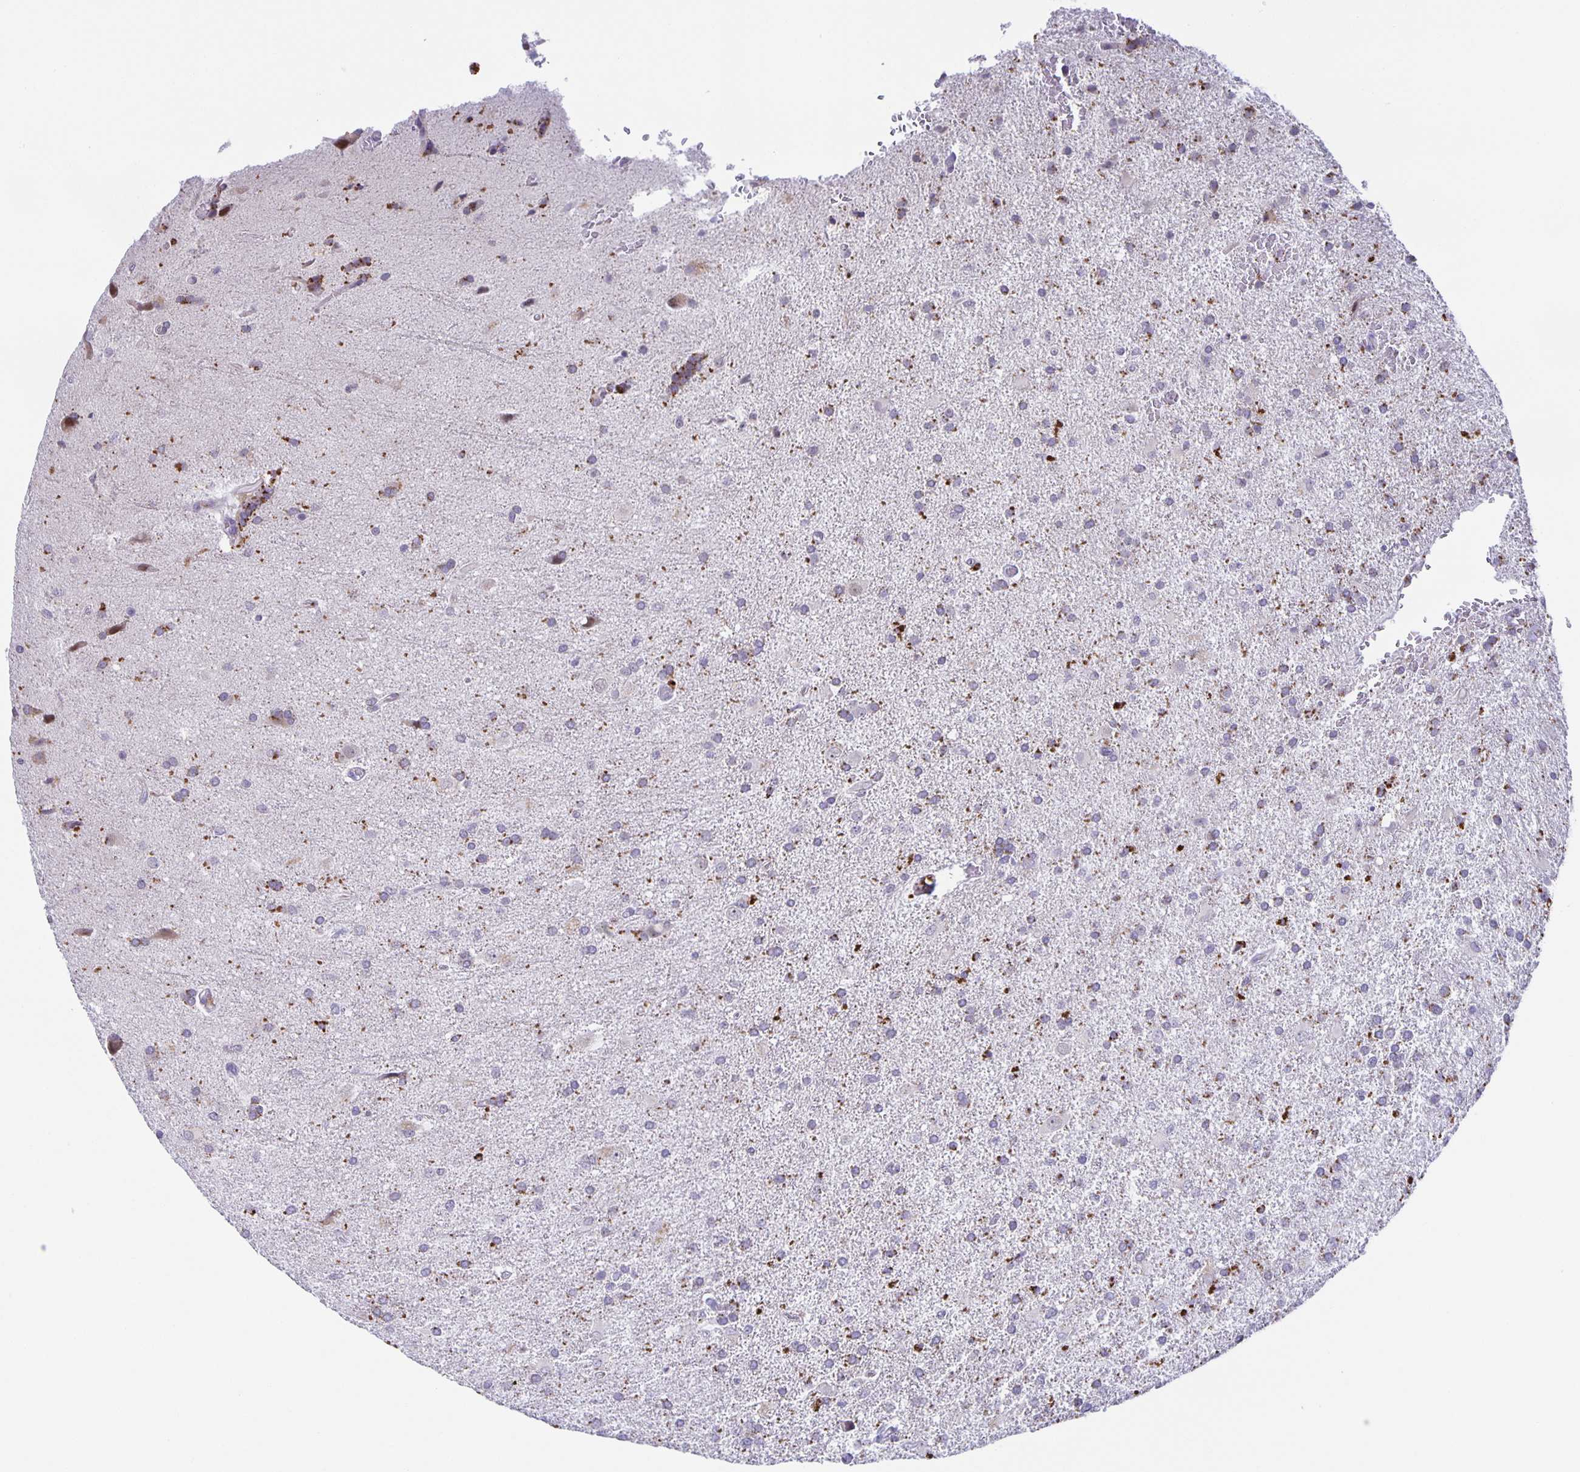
{"staining": {"intensity": "negative", "quantity": "none", "location": "none"}, "tissue": "glioma", "cell_type": "Tumor cells", "image_type": "cancer", "snomed": [{"axis": "morphology", "description": "Glioma, malignant, High grade"}, {"axis": "topography", "description": "Brain"}], "caption": "The immunohistochemistry (IHC) micrograph has no significant staining in tumor cells of malignant glioma (high-grade) tissue.", "gene": "LIPA", "patient": {"sex": "male", "age": 68}}